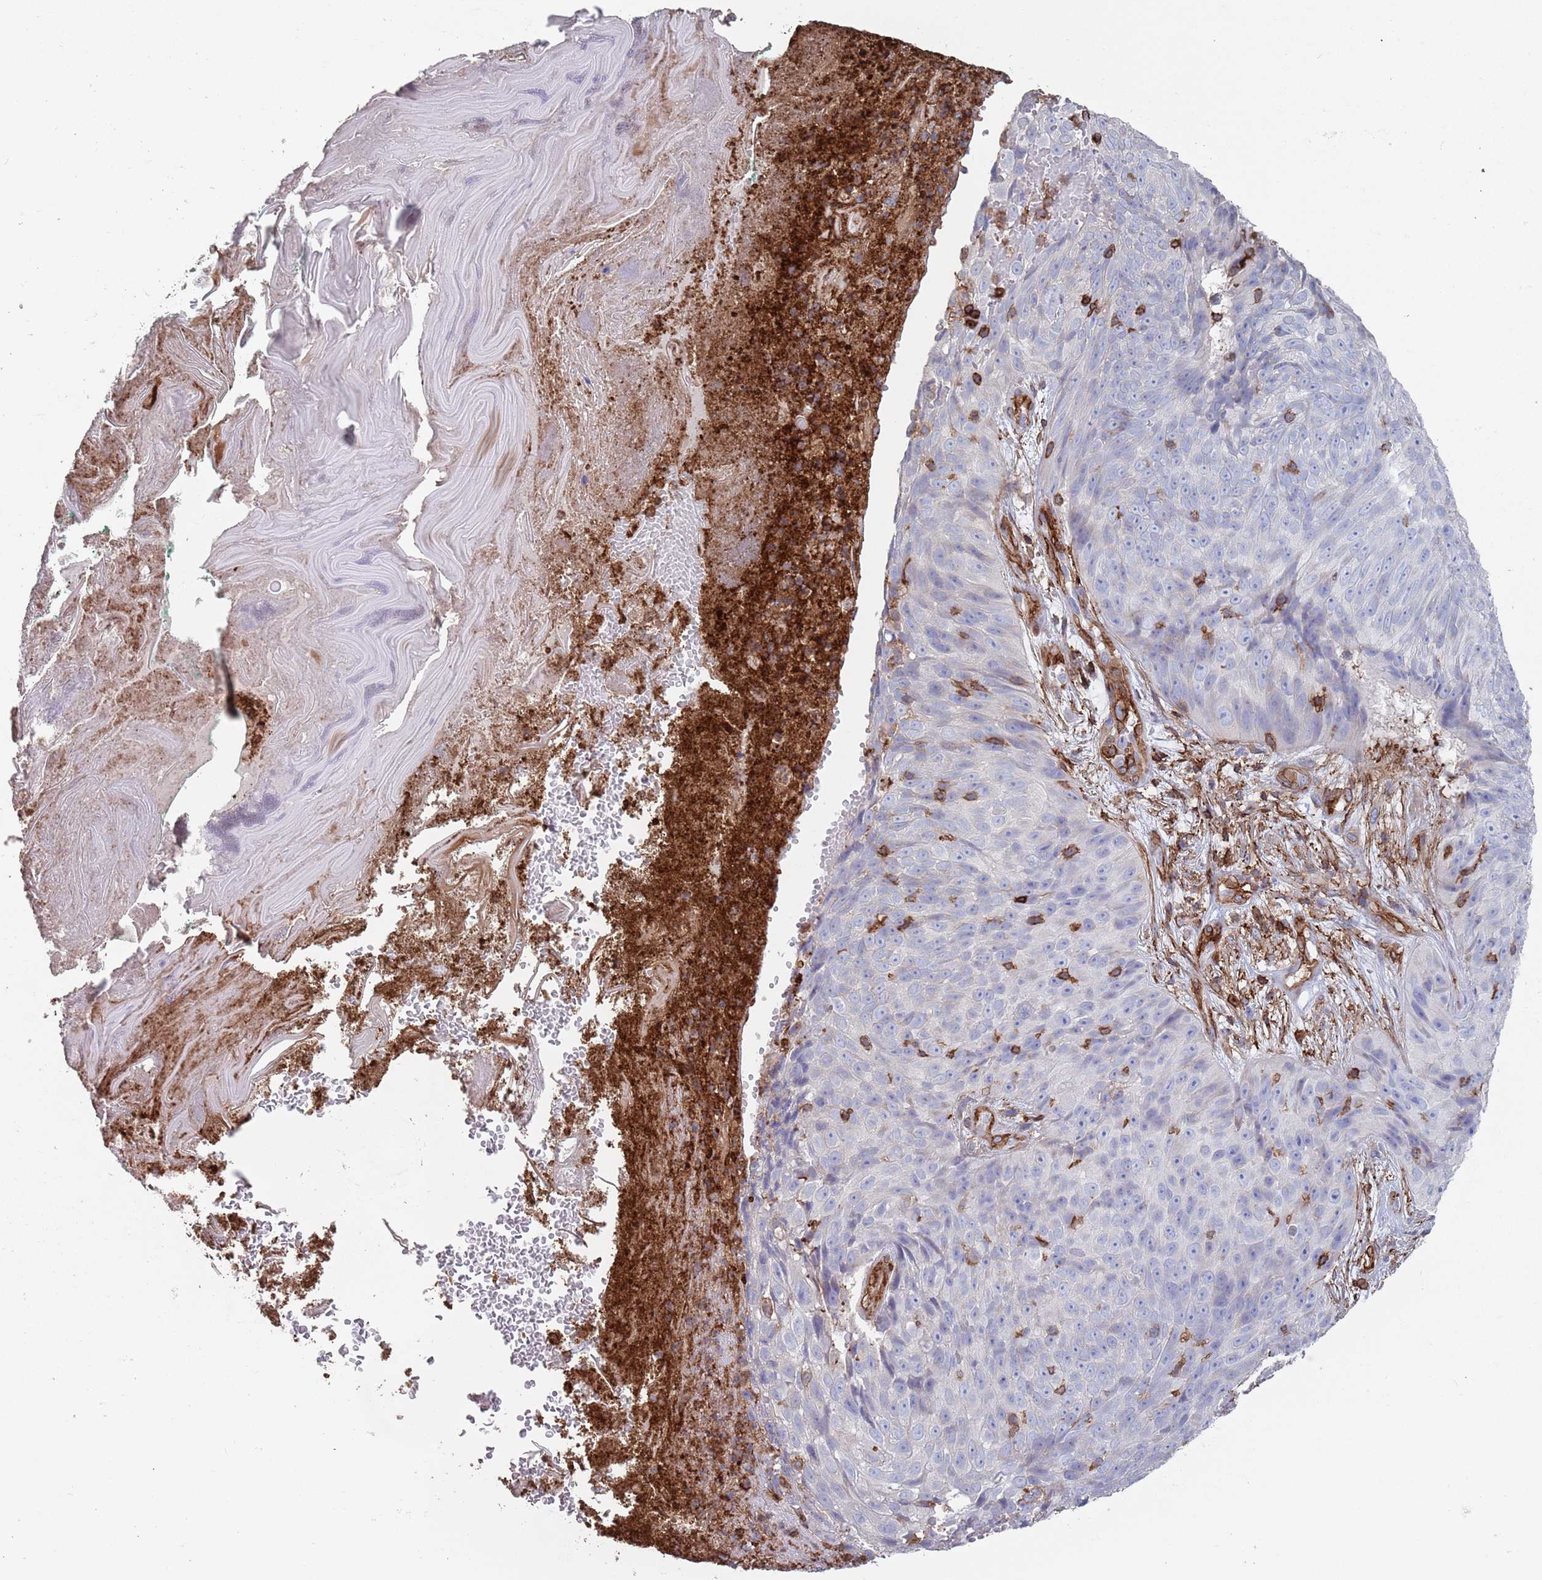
{"staining": {"intensity": "negative", "quantity": "none", "location": "none"}, "tissue": "skin cancer", "cell_type": "Tumor cells", "image_type": "cancer", "snomed": [{"axis": "morphology", "description": "Squamous cell carcinoma, NOS"}, {"axis": "topography", "description": "Skin"}], "caption": "Tumor cells are negative for brown protein staining in skin cancer (squamous cell carcinoma).", "gene": "RNF144A", "patient": {"sex": "female", "age": 87}}